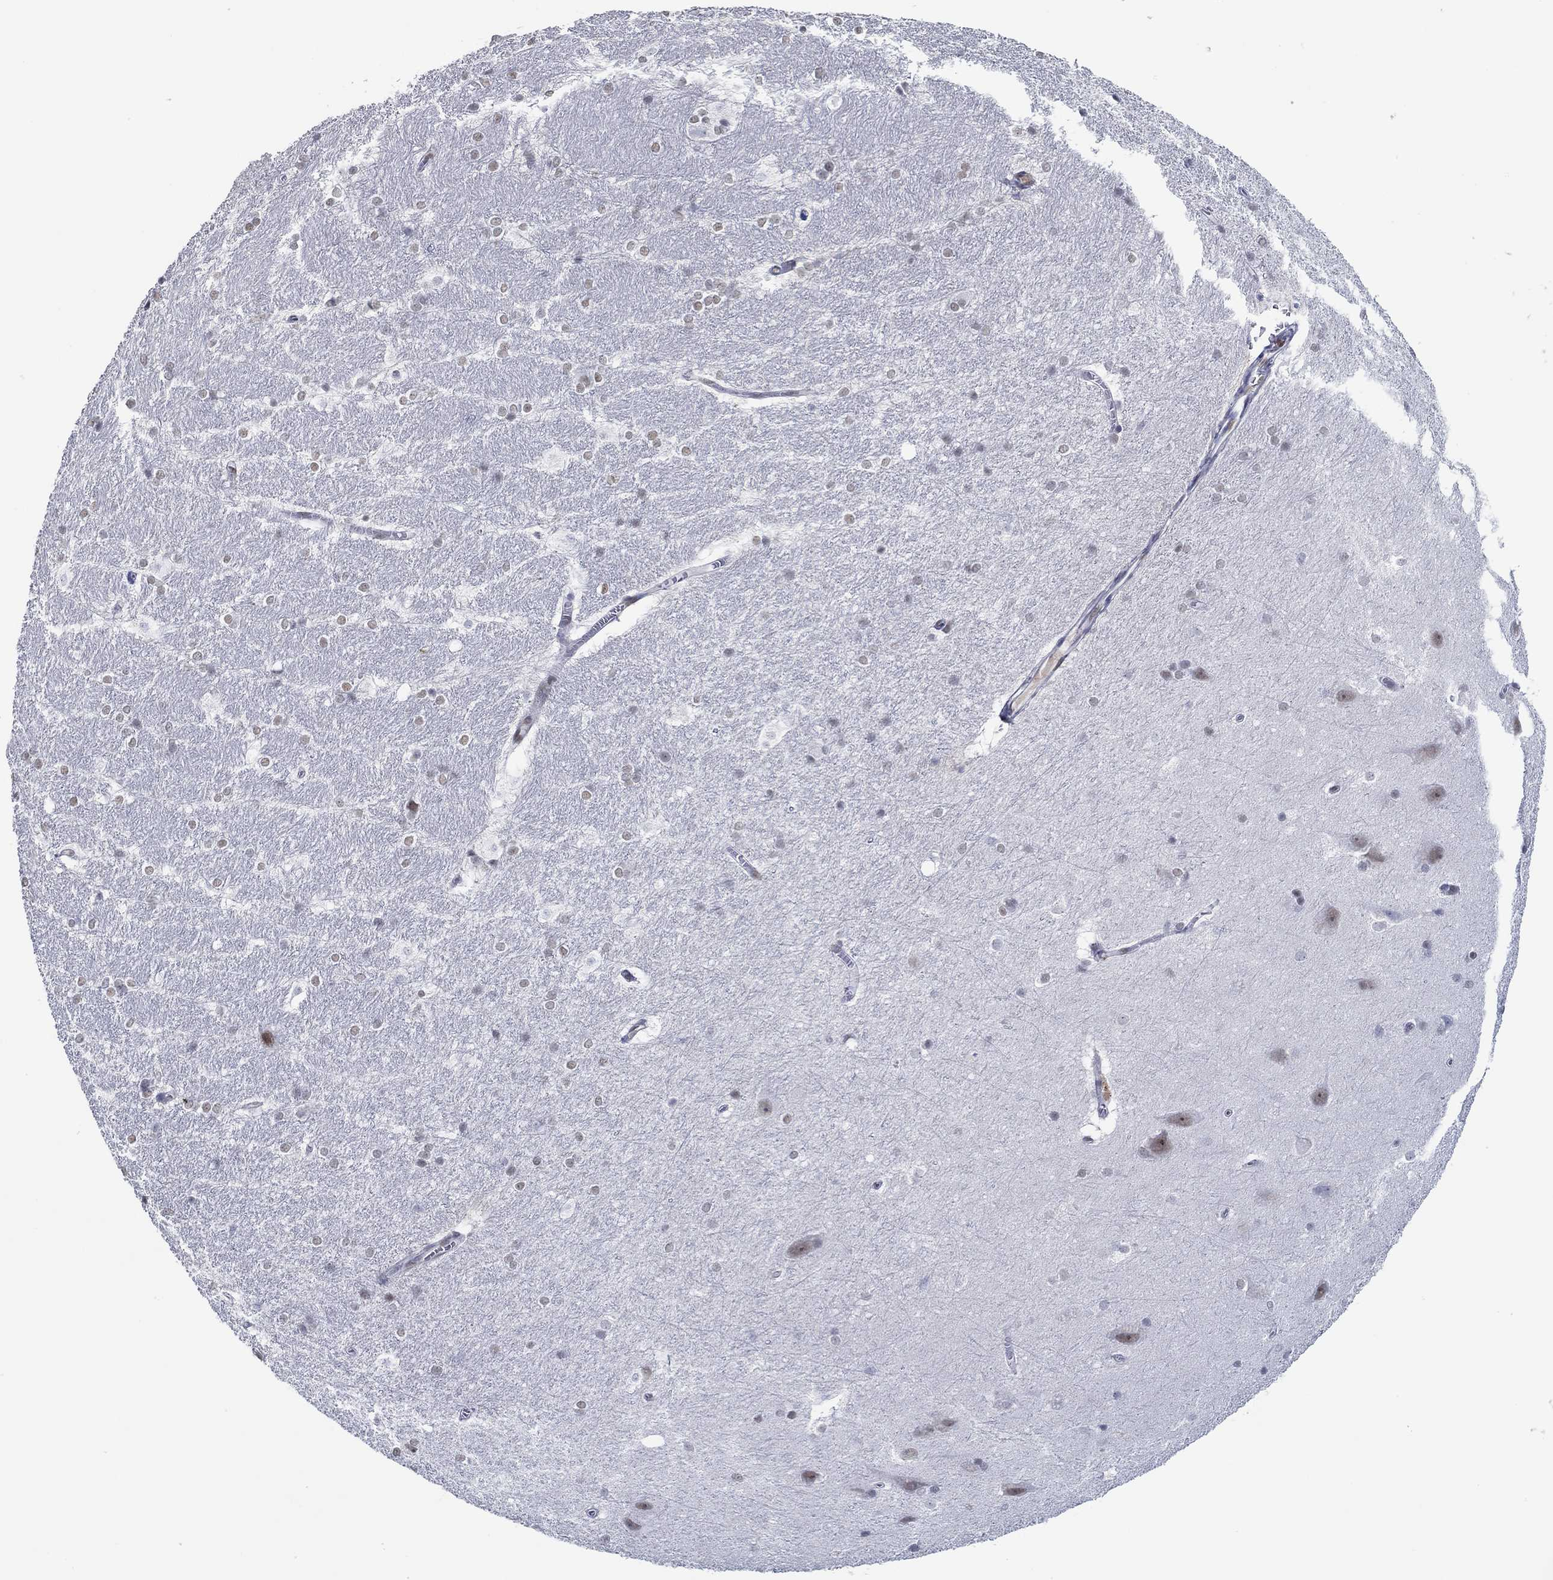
{"staining": {"intensity": "negative", "quantity": "none", "location": "none"}, "tissue": "hippocampus", "cell_type": "Glial cells", "image_type": "normal", "snomed": [{"axis": "morphology", "description": "Normal tissue, NOS"}, {"axis": "topography", "description": "Cerebral cortex"}, {"axis": "topography", "description": "Hippocampus"}], "caption": "Immunohistochemical staining of normal human hippocampus exhibits no significant positivity in glial cells.", "gene": "GATA2", "patient": {"sex": "female", "age": 19}}